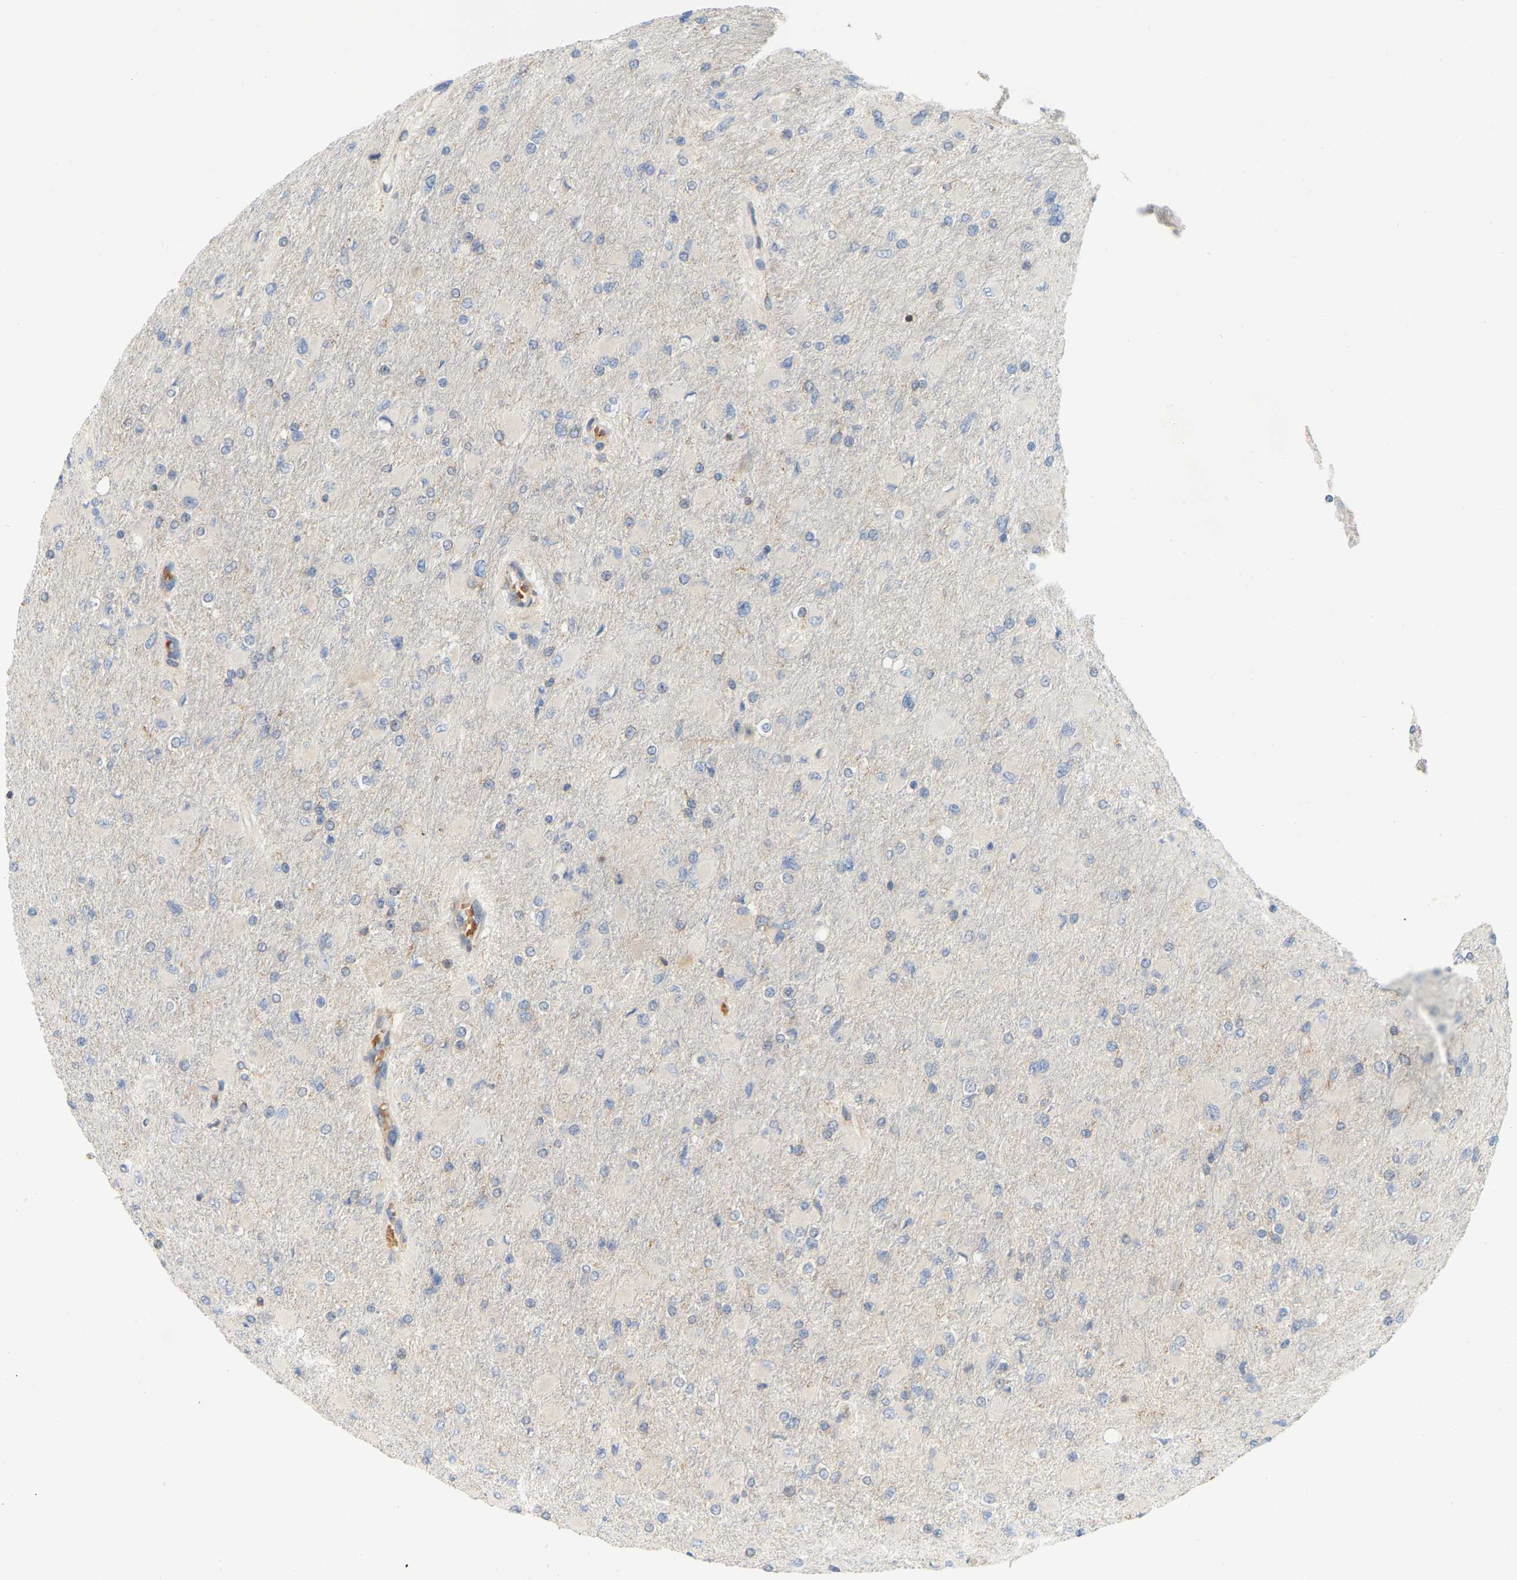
{"staining": {"intensity": "negative", "quantity": "none", "location": "none"}, "tissue": "glioma", "cell_type": "Tumor cells", "image_type": "cancer", "snomed": [{"axis": "morphology", "description": "Glioma, malignant, High grade"}, {"axis": "topography", "description": "Cerebral cortex"}], "caption": "DAB (3,3'-diaminobenzidine) immunohistochemical staining of glioma displays no significant staining in tumor cells.", "gene": "AKAP13", "patient": {"sex": "female", "age": 36}}